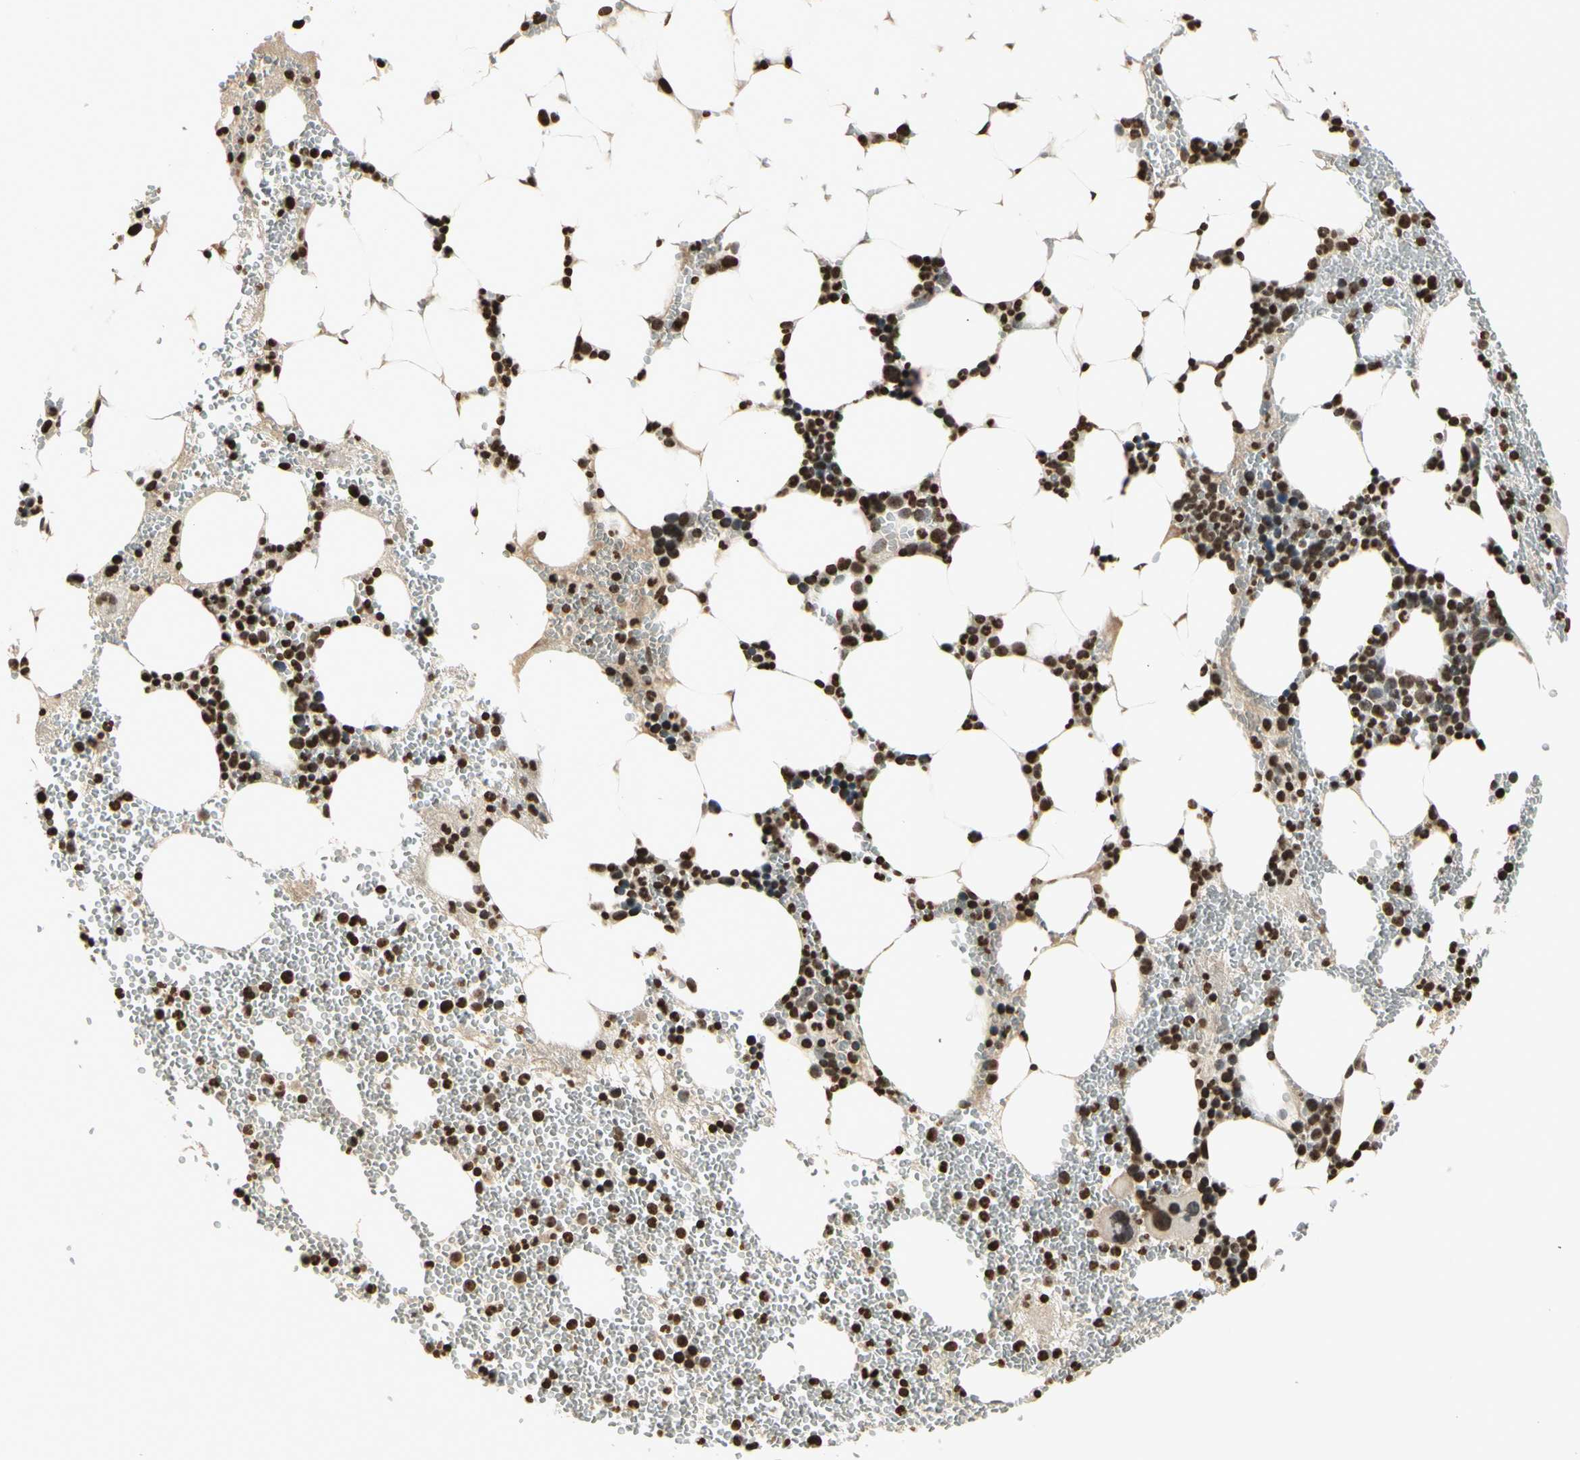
{"staining": {"intensity": "strong", "quantity": "25%-75%", "location": "nuclear"}, "tissue": "bone marrow", "cell_type": "Hematopoietic cells", "image_type": "normal", "snomed": [{"axis": "morphology", "description": "Normal tissue, NOS"}, {"axis": "morphology", "description": "Inflammation, NOS"}, {"axis": "topography", "description": "Bone marrow"}], "caption": "Immunohistochemical staining of unremarkable bone marrow displays high levels of strong nuclear positivity in about 25%-75% of hematopoietic cells. Nuclei are stained in blue.", "gene": "RORA", "patient": {"sex": "female", "age": 76}}